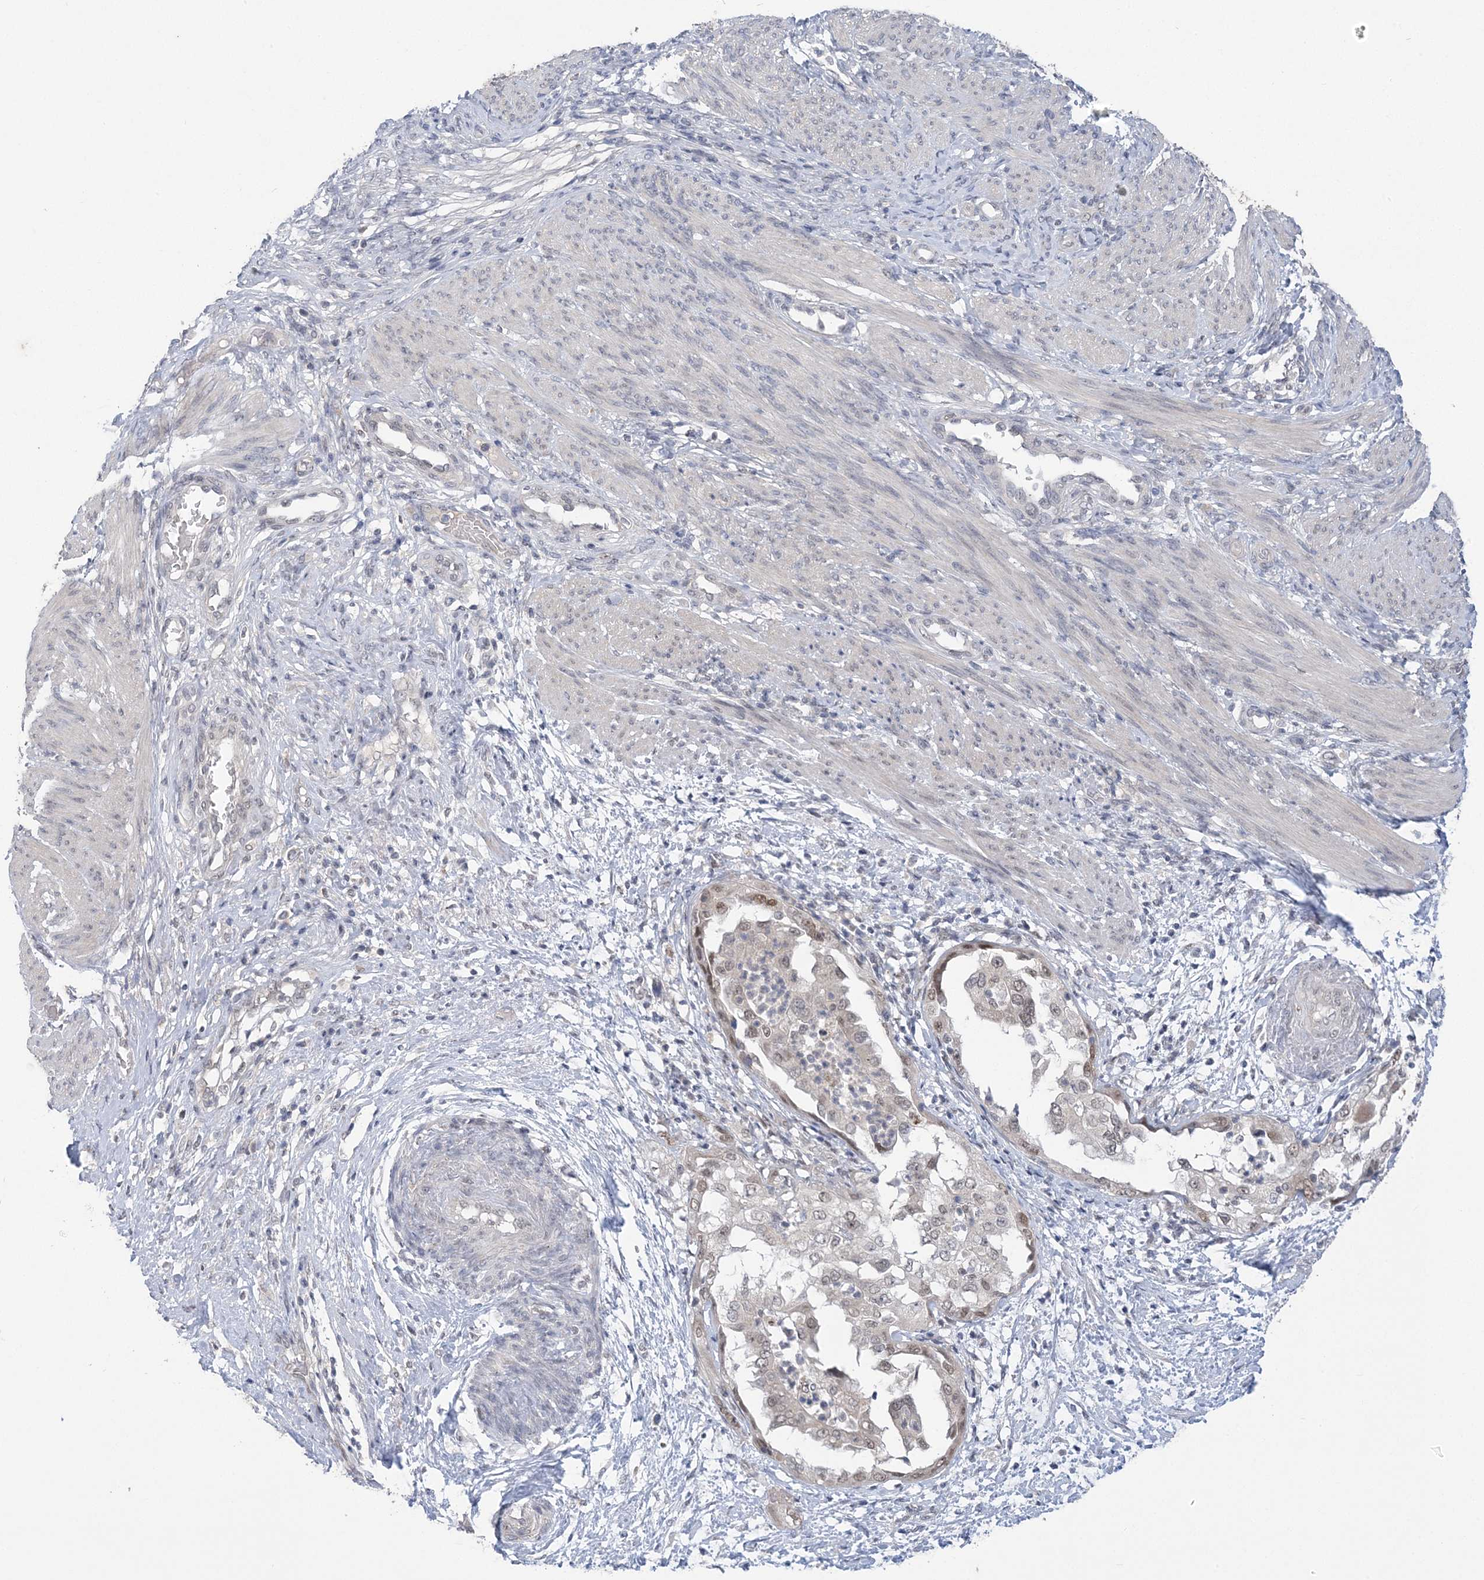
{"staining": {"intensity": "weak", "quantity": "<25%", "location": "nuclear"}, "tissue": "endometrial cancer", "cell_type": "Tumor cells", "image_type": "cancer", "snomed": [{"axis": "morphology", "description": "Adenocarcinoma, NOS"}, {"axis": "topography", "description": "Endometrium"}], "caption": "Immunohistochemical staining of endometrial cancer exhibits no significant positivity in tumor cells. (DAB (3,3'-diaminobenzidine) IHC with hematoxylin counter stain).", "gene": "ZBTB7A", "patient": {"sex": "female", "age": 85}}